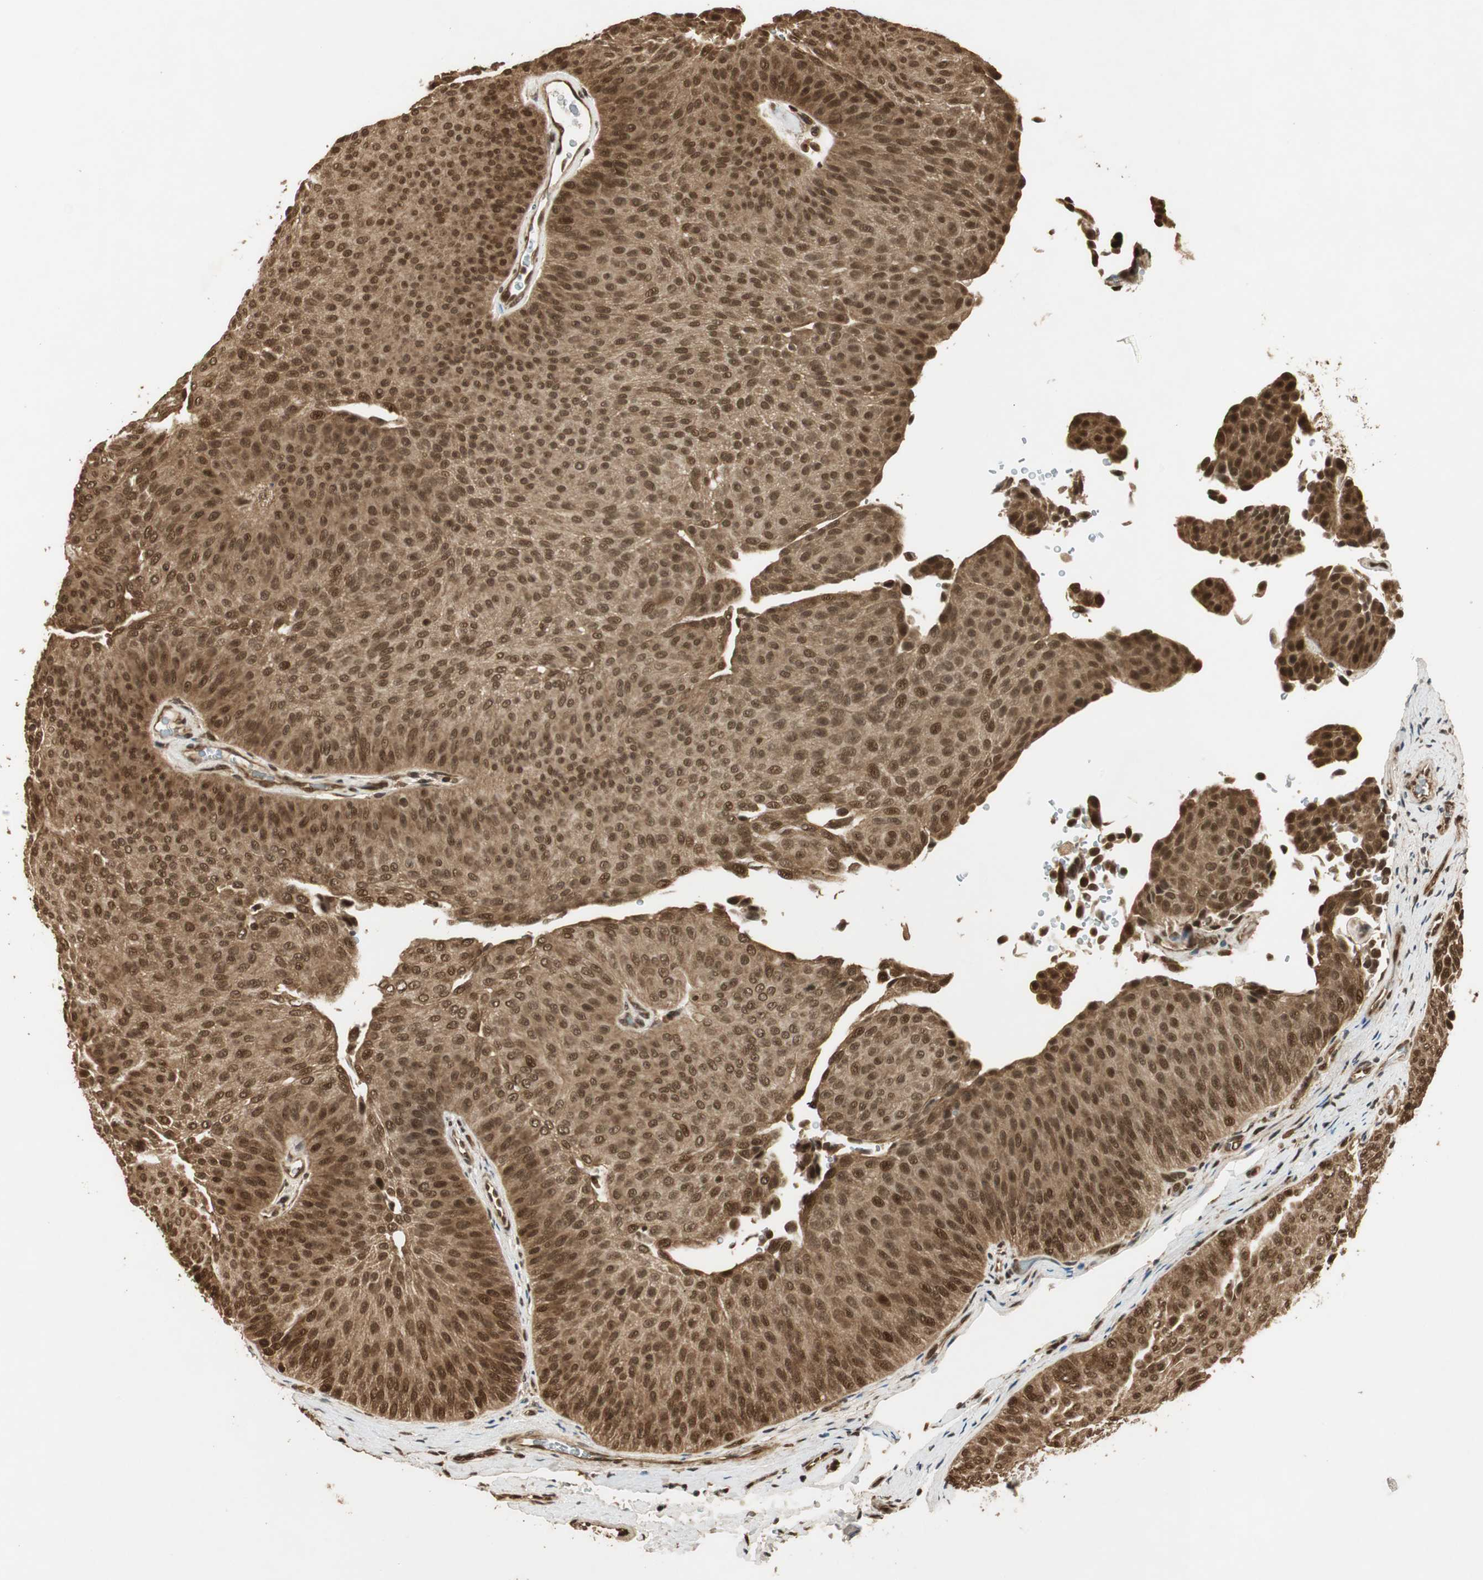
{"staining": {"intensity": "strong", "quantity": ">75%", "location": "cytoplasmic/membranous,nuclear"}, "tissue": "urothelial cancer", "cell_type": "Tumor cells", "image_type": "cancer", "snomed": [{"axis": "morphology", "description": "Urothelial carcinoma, Low grade"}, {"axis": "topography", "description": "Urinary bladder"}], "caption": "The histopathology image exhibits staining of urothelial cancer, revealing strong cytoplasmic/membranous and nuclear protein staining (brown color) within tumor cells.", "gene": "RPA3", "patient": {"sex": "female", "age": 60}}